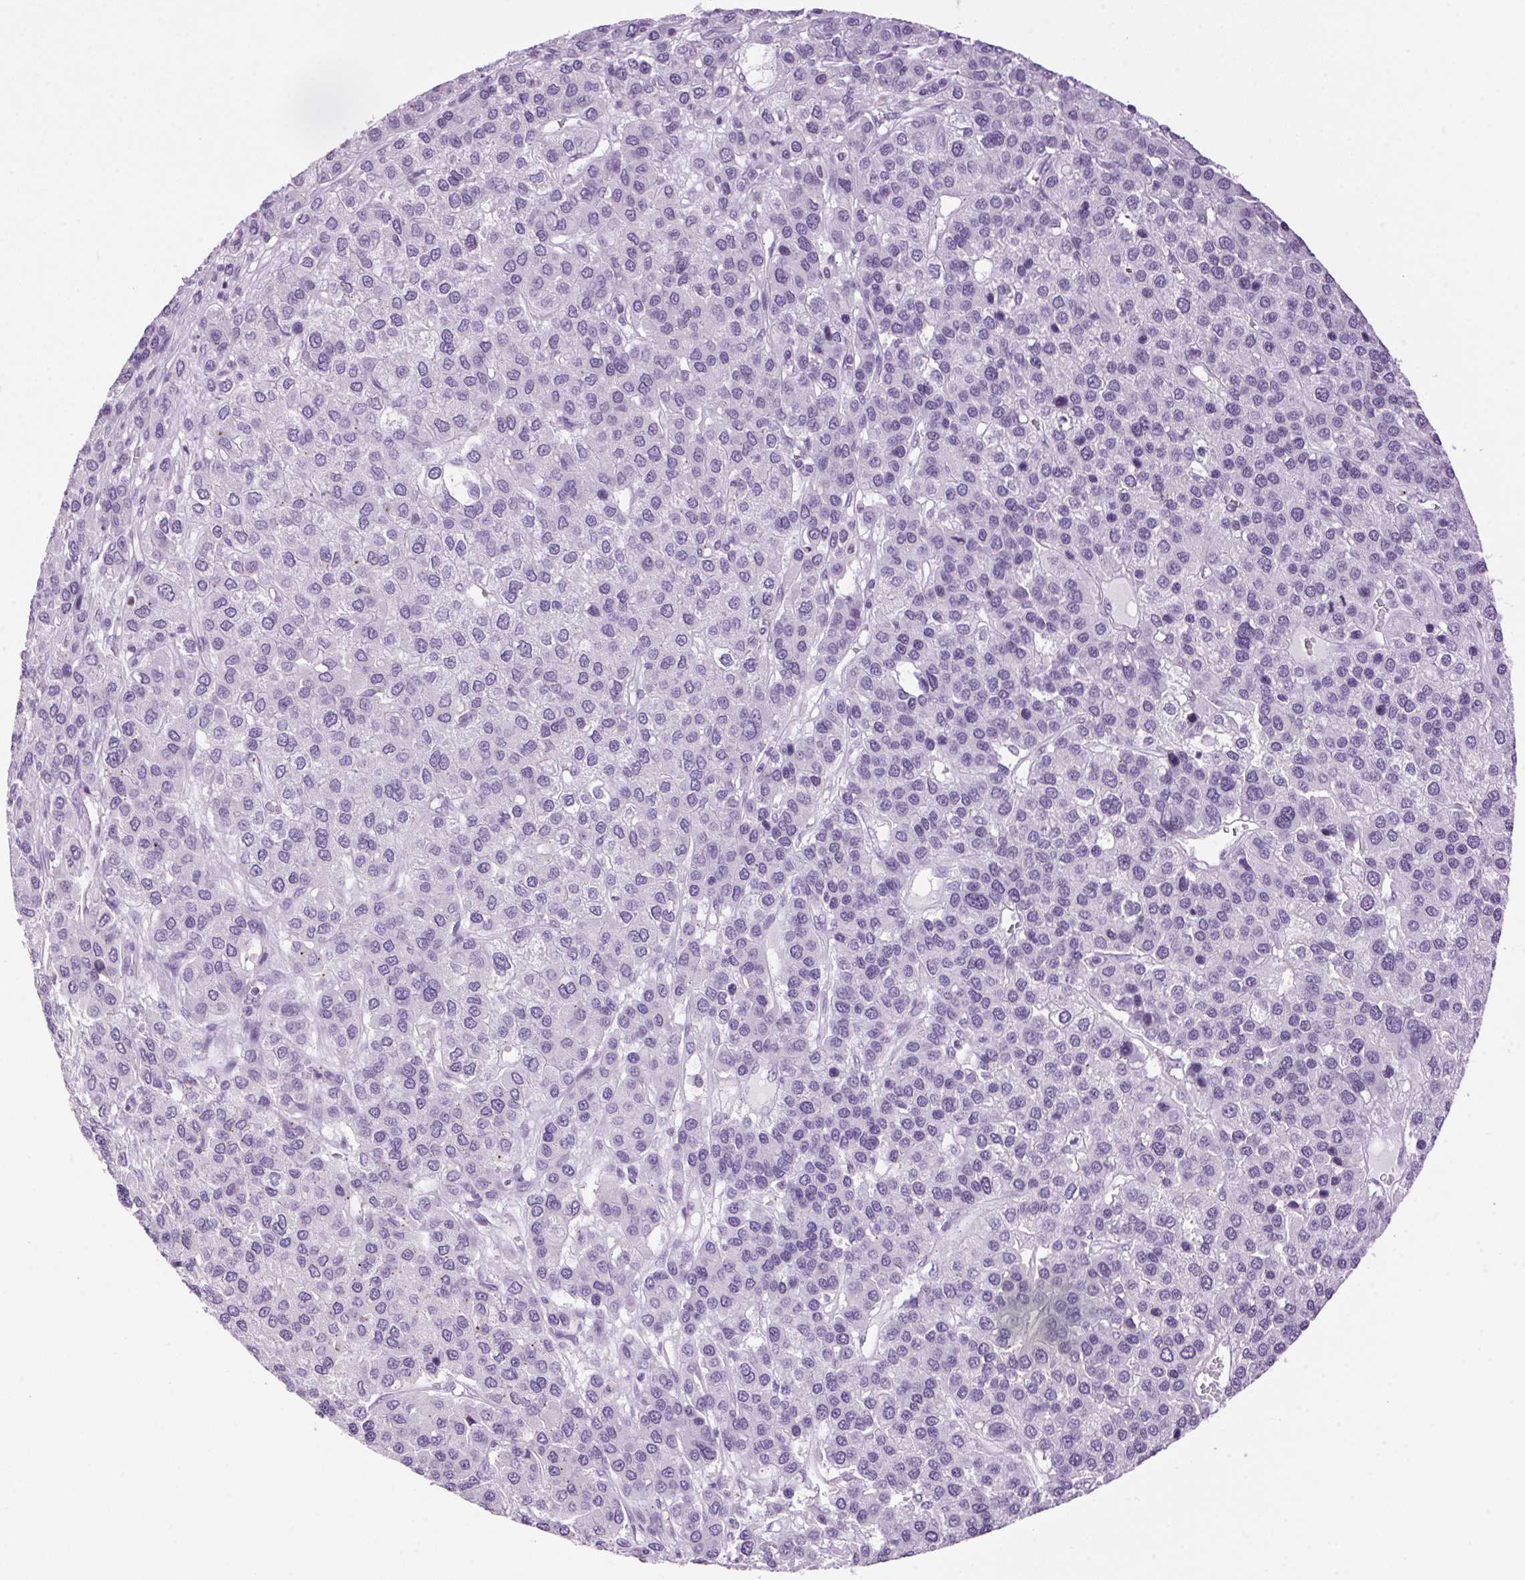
{"staining": {"intensity": "negative", "quantity": "none", "location": "none"}, "tissue": "liver cancer", "cell_type": "Tumor cells", "image_type": "cancer", "snomed": [{"axis": "morphology", "description": "Carcinoma, Hepatocellular, NOS"}, {"axis": "topography", "description": "Liver"}], "caption": "An IHC image of liver hepatocellular carcinoma is shown. There is no staining in tumor cells of liver hepatocellular carcinoma. (DAB IHC, high magnification).", "gene": "TMEM88B", "patient": {"sex": "female", "age": 41}}